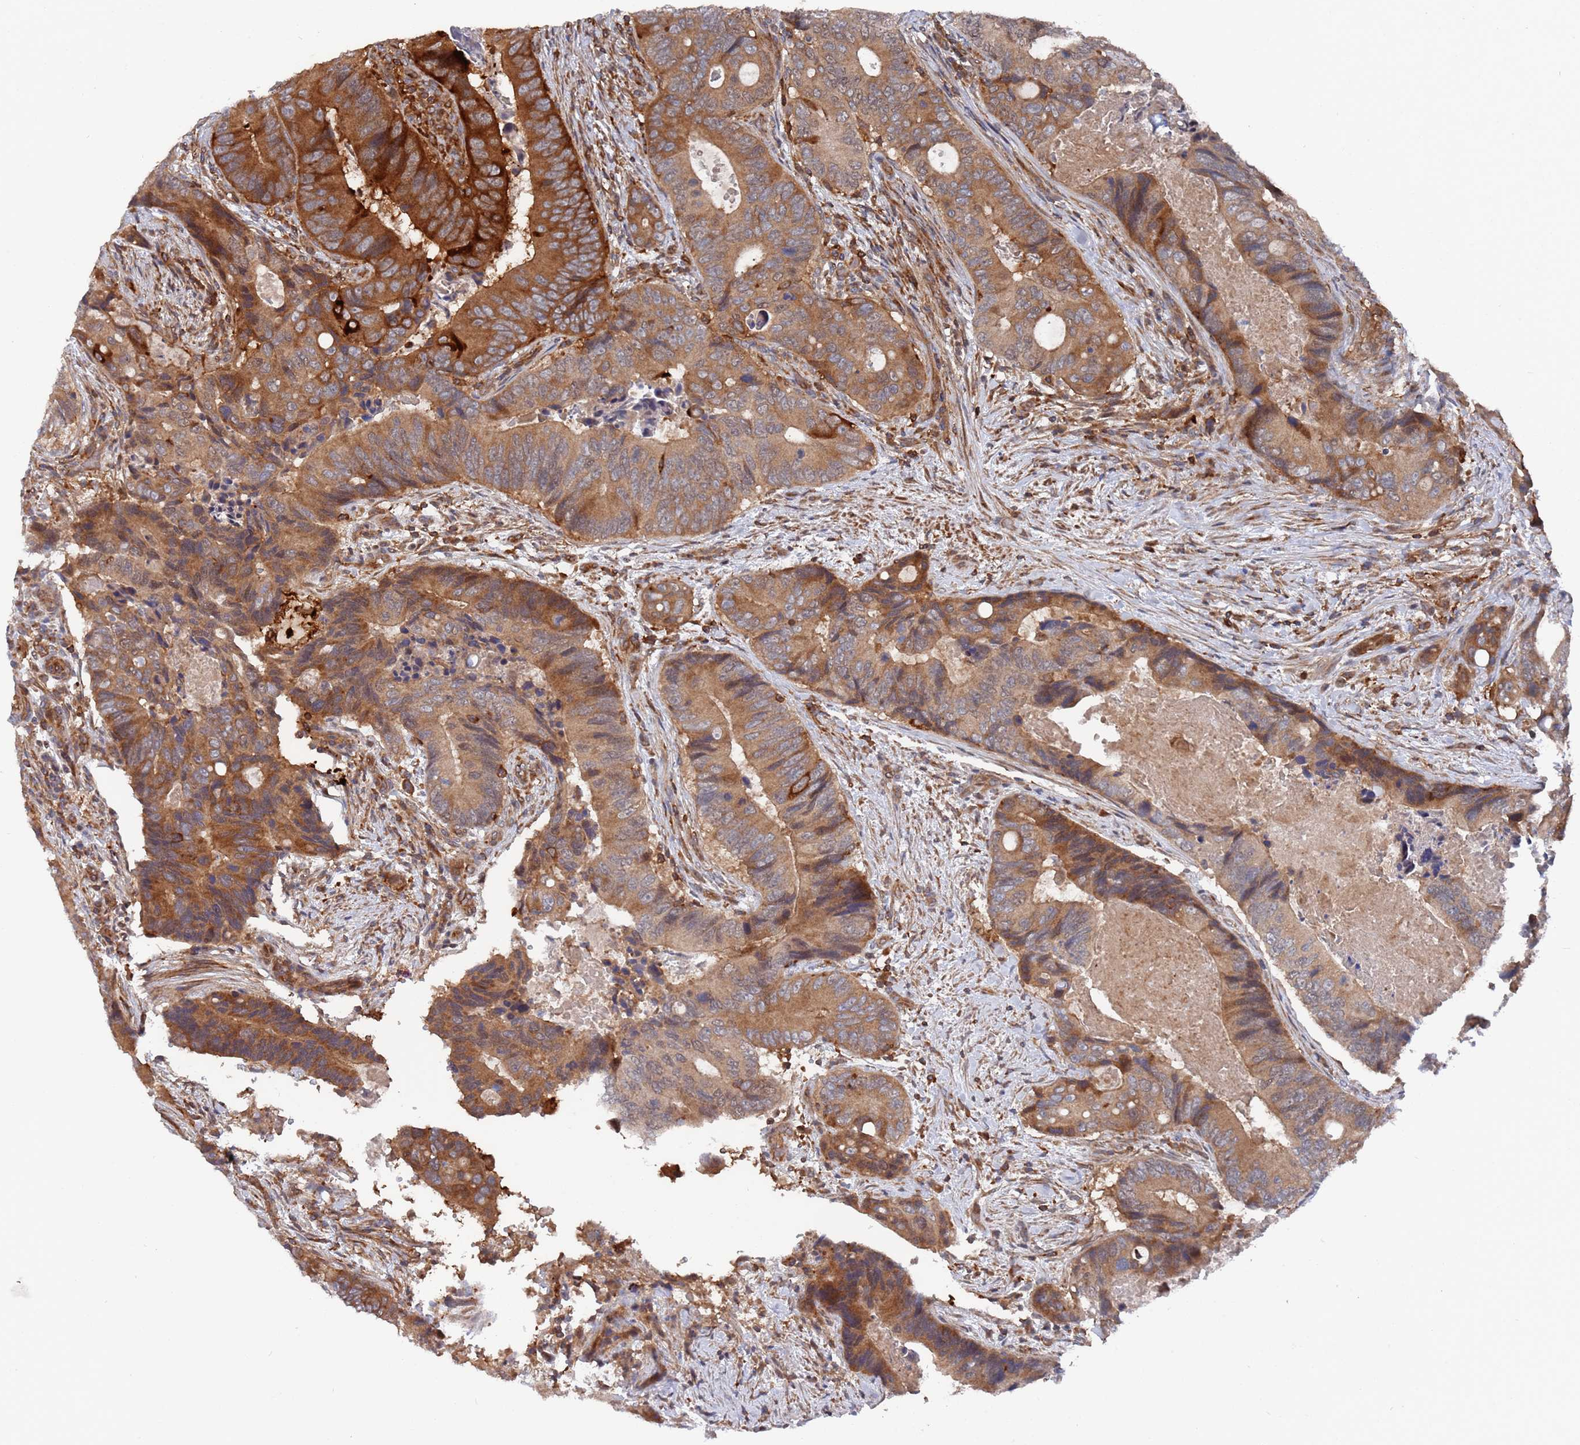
{"staining": {"intensity": "strong", "quantity": "25%-75%", "location": "cytoplasmic/membranous"}, "tissue": "colorectal cancer", "cell_type": "Tumor cells", "image_type": "cancer", "snomed": [{"axis": "morphology", "description": "Adenocarcinoma, NOS"}, {"axis": "topography", "description": "Colon"}], "caption": "Human colorectal adenocarcinoma stained with a brown dye demonstrates strong cytoplasmic/membranous positive expression in approximately 25%-75% of tumor cells.", "gene": "DDX60", "patient": {"sex": "male", "age": 84}}